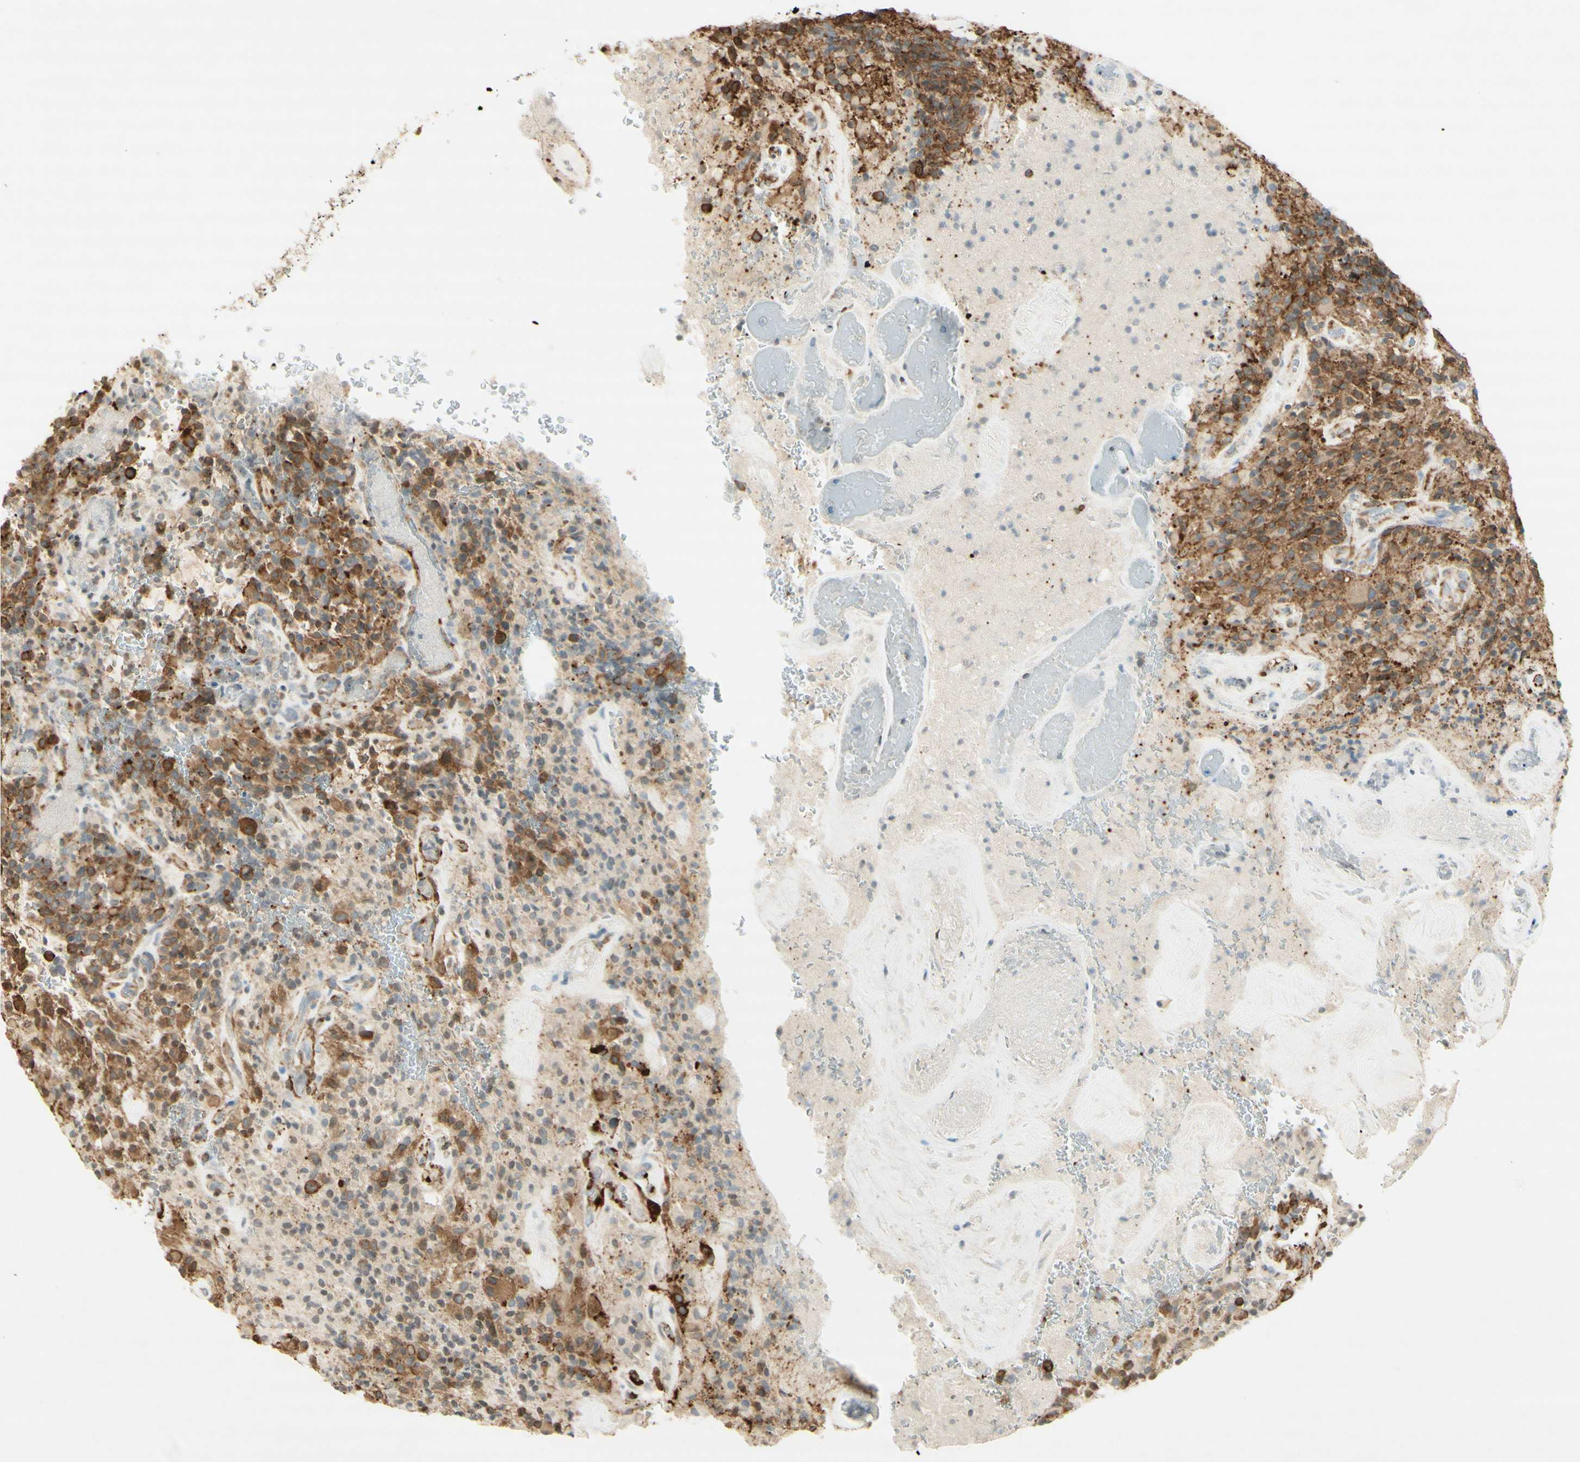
{"staining": {"intensity": "moderate", "quantity": ">75%", "location": "cytoplasmic/membranous"}, "tissue": "glioma", "cell_type": "Tumor cells", "image_type": "cancer", "snomed": [{"axis": "morphology", "description": "Glioma, malignant, High grade"}, {"axis": "topography", "description": "Brain"}], "caption": "A histopathology image of glioma stained for a protein shows moderate cytoplasmic/membranous brown staining in tumor cells.", "gene": "MAP1B", "patient": {"sex": "male", "age": 71}}